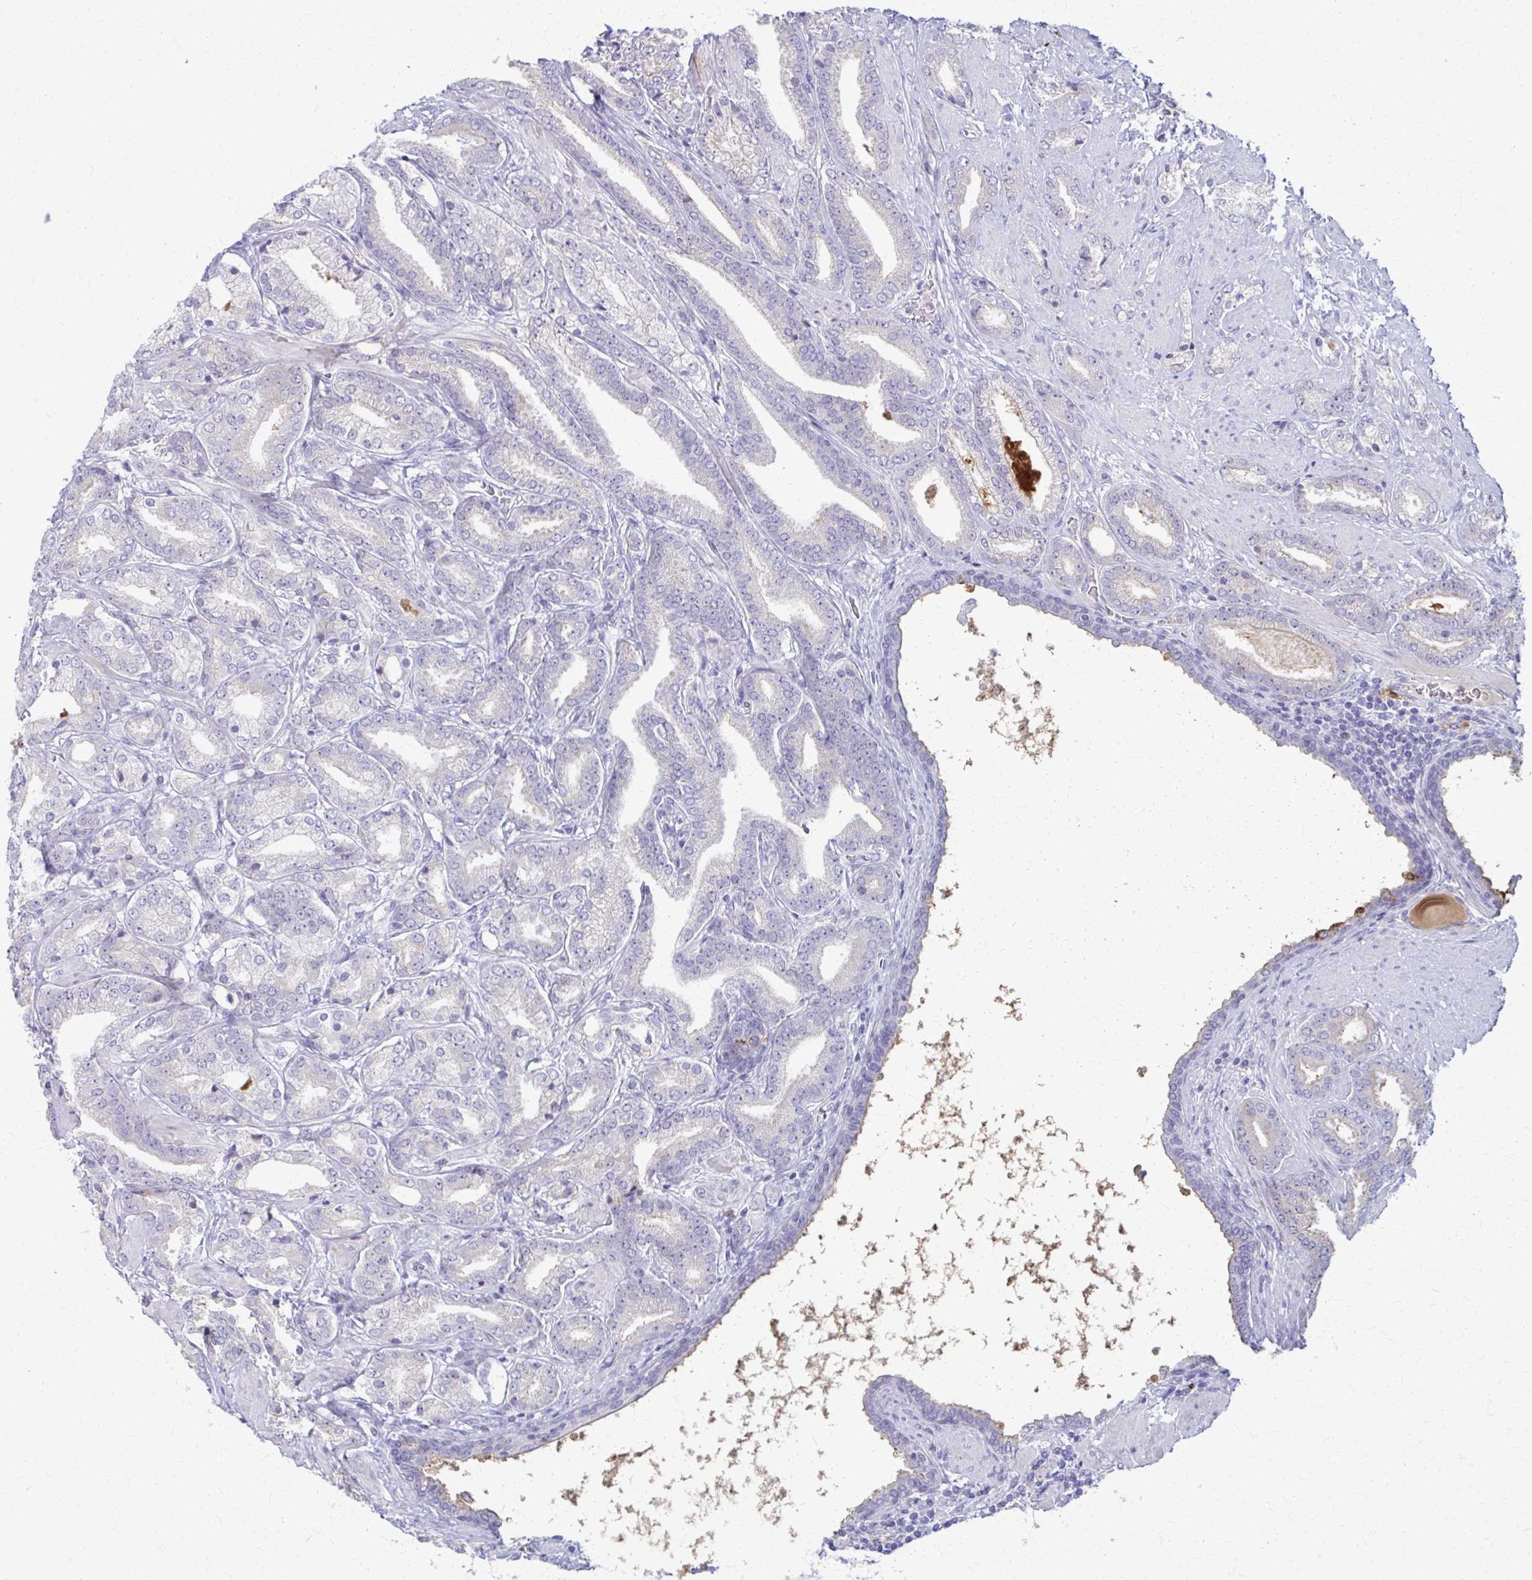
{"staining": {"intensity": "negative", "quantity": "none", "location": "none"}, "tissue": "prostate cancer", "cell_type": "Tumor cells", "image_type": "cancer", "snomed": [{"axis": "morphology", "description": "Adenocarcinoma, High grade"}, {"axis": "topography", "description": "Prostate"}], "caption": "Prostate high-grade adenocarcinoma stained for a protein using immunohistochemistry (IHC) shows no expression tumor cells.", "gene": "OR4M1", "patient": {"sex": "male", "age": 56}}